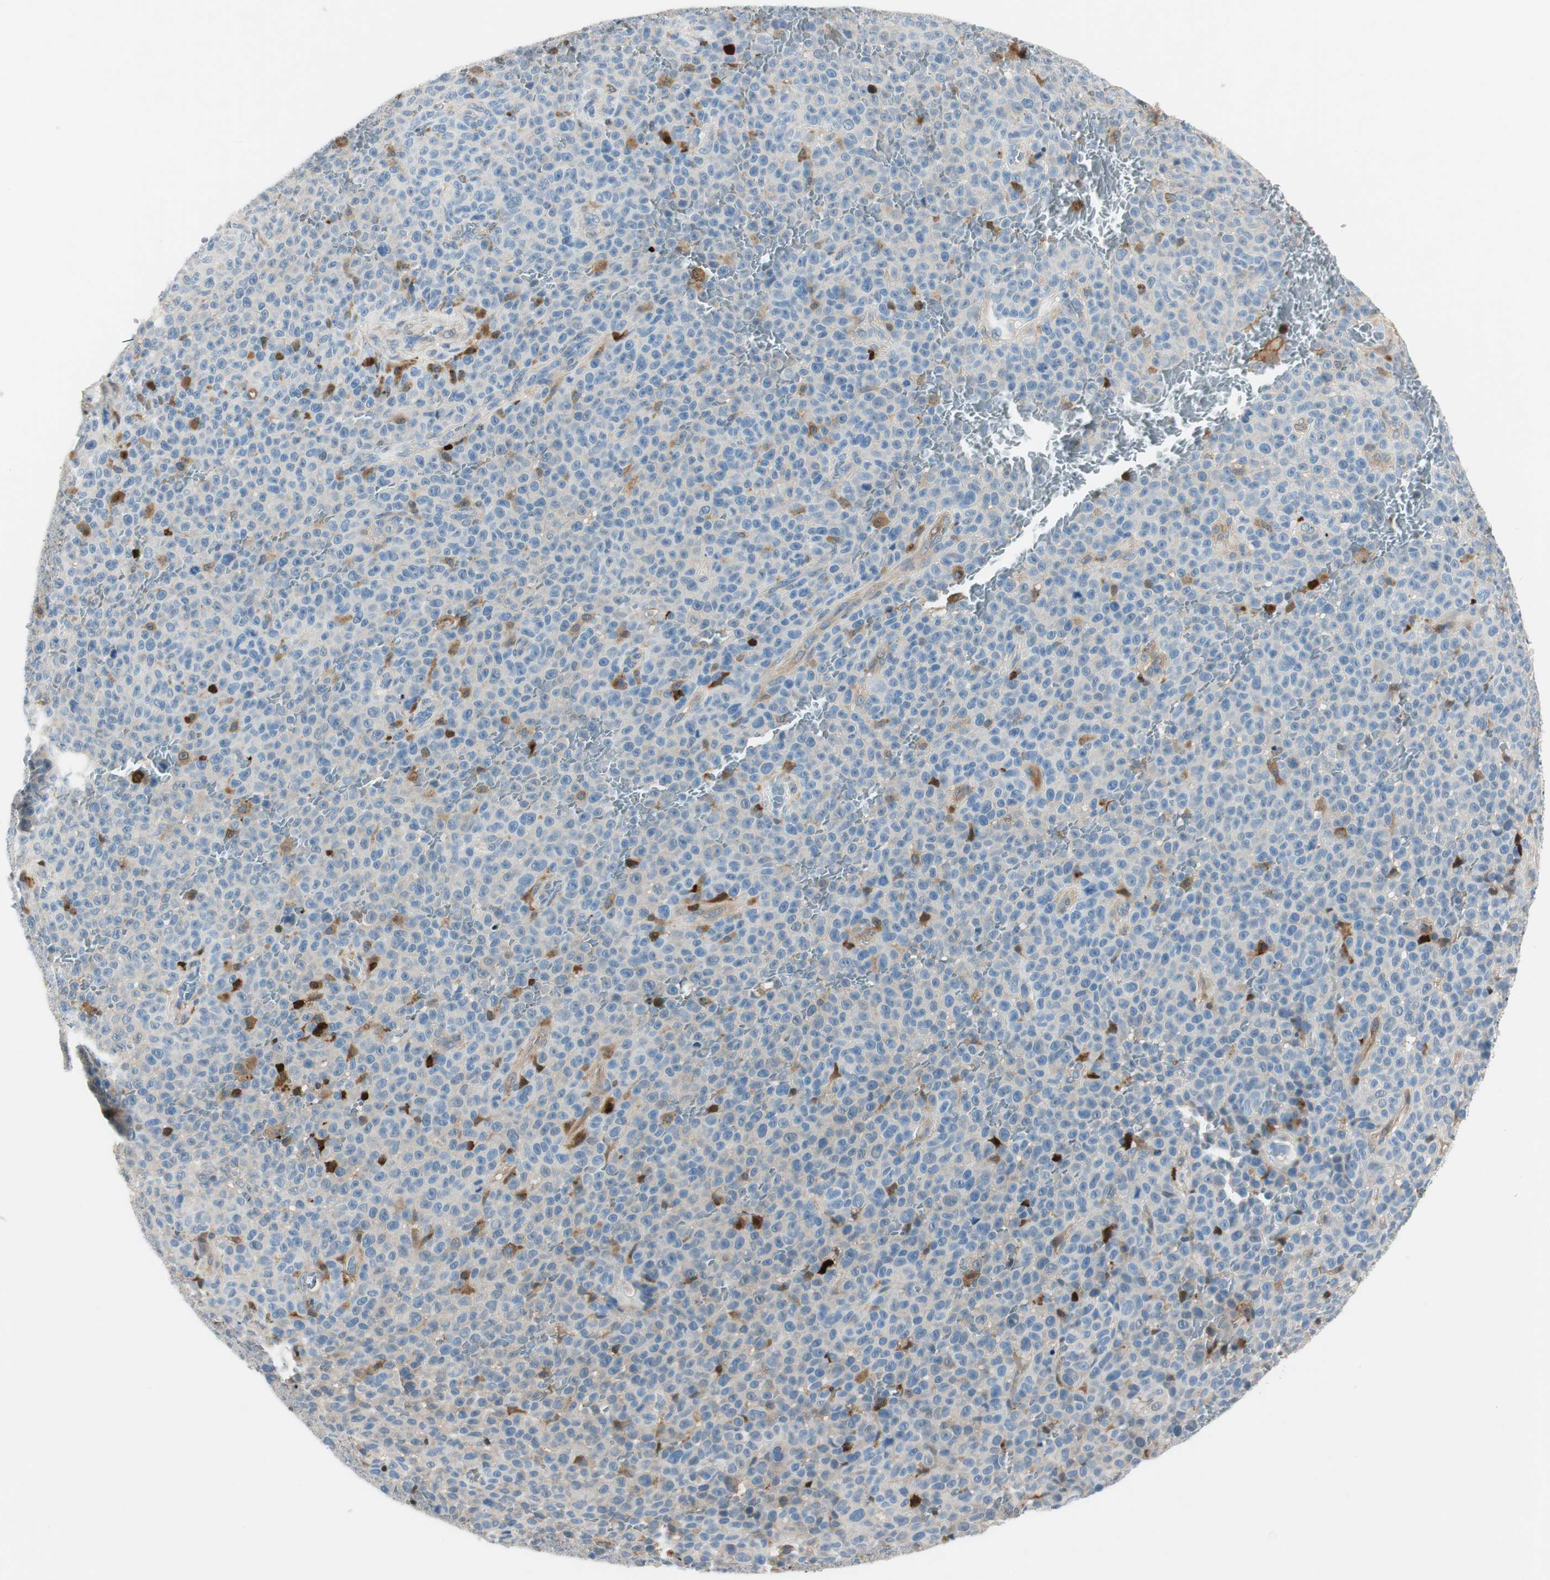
{"staining": {"intensity": "negative", "quantity": "none", "location": "none"}, "tissue": "melanoma", "cell_type": "Tumor cells", "image_type": "cancer", "snomed": [{"axis": "morphology", "description": "Malignant melanoma, NOS"}, {"axis": "topography", "description": "Skin"}], "caption": "An image of melanoma stained for a protein reveals no brown staining in tumor cells.", "gene": "COTL1", "patient": {"sex": "female", "age": 82}}